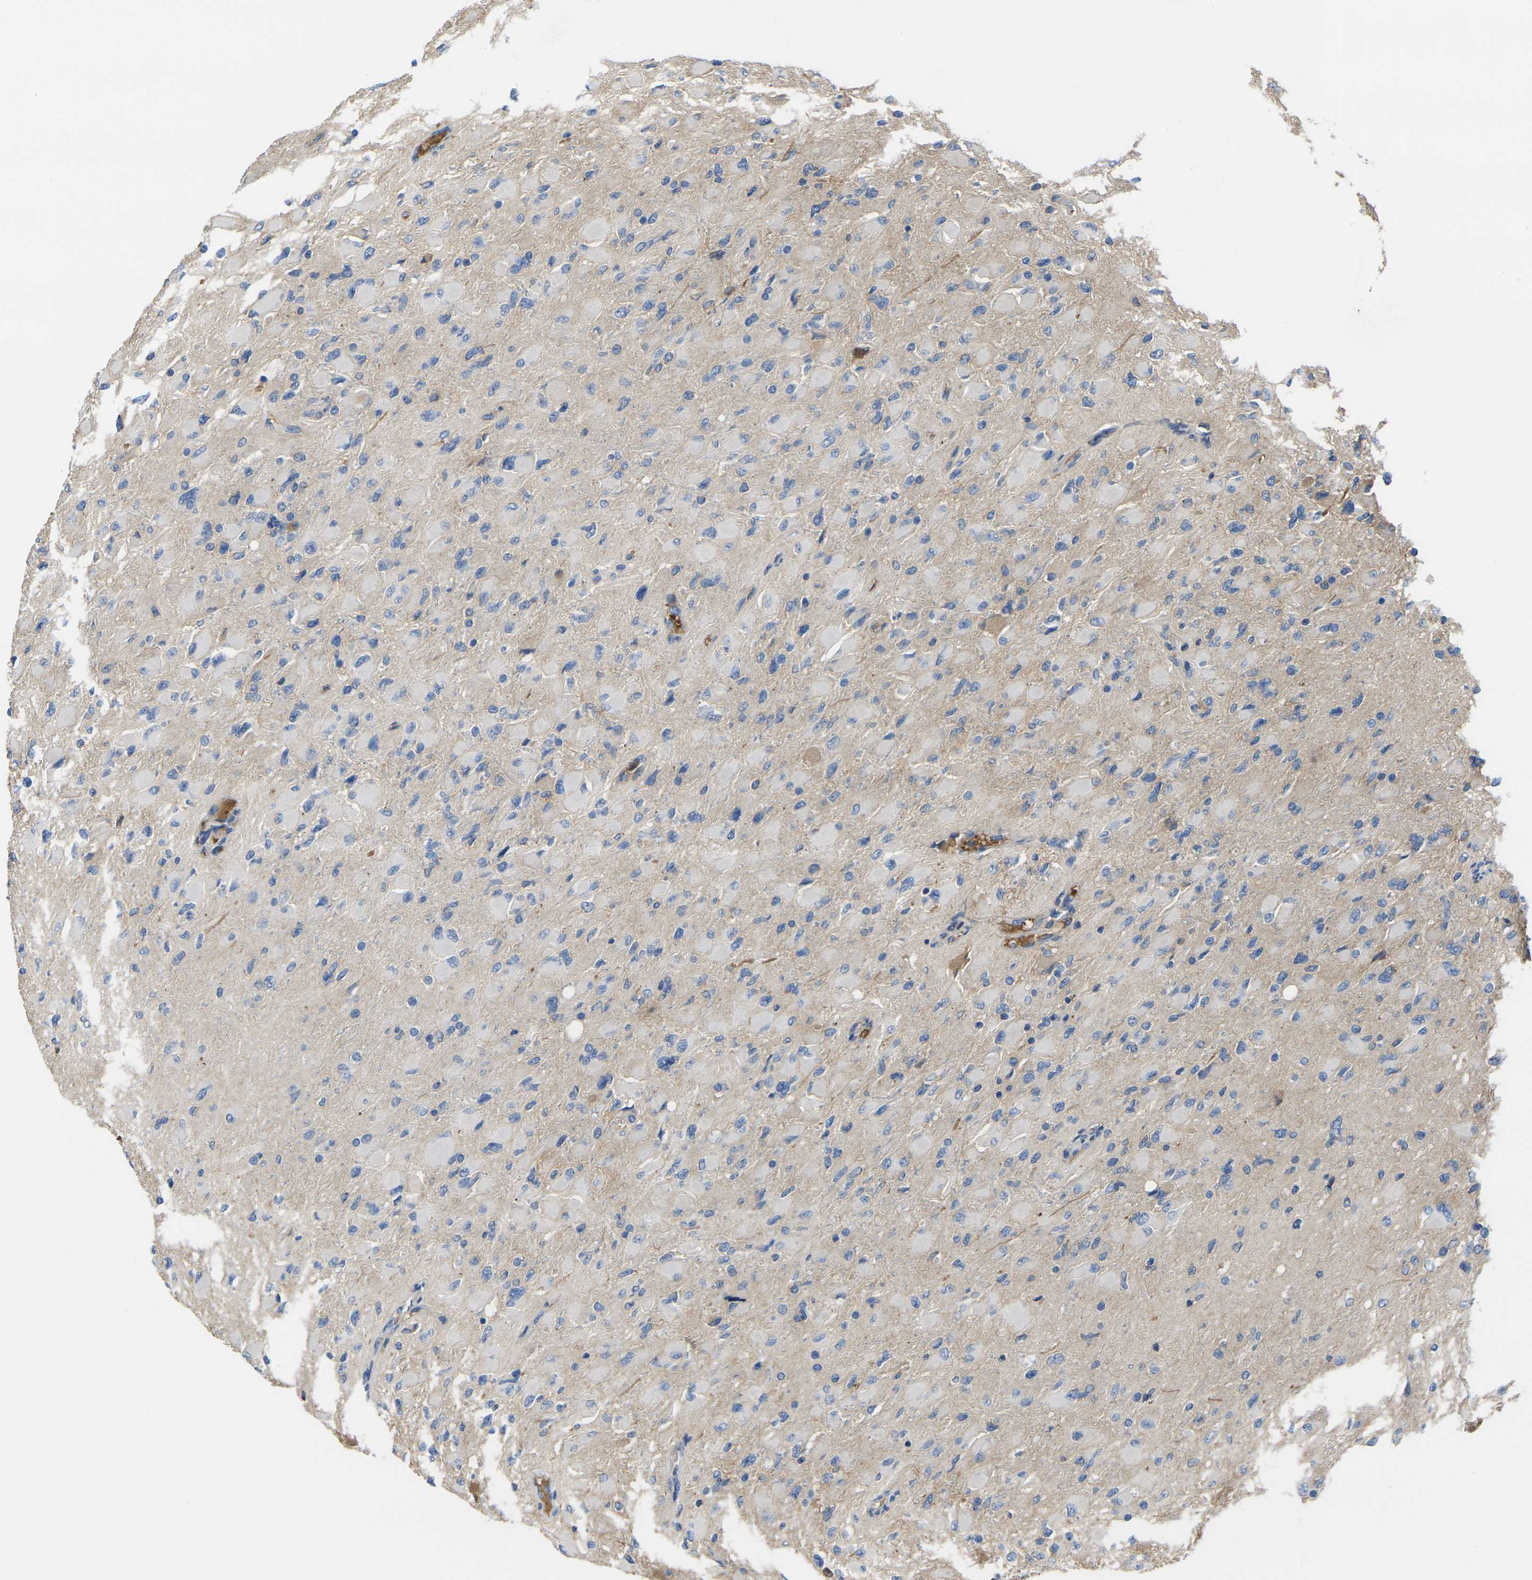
{"staining": {"intensity": "negative", "quantity": "none", "location": "none"}, "tissue": "glioma", "cell_type": "Tumor cells", "image_type": "cancer", "snomed": [{"axis": "morphology", "description": "Glioma, malignant, High grade"}, {"axis": "topography", "description": "Cerebral cortex"}], "caption": "Protein analysis of glioma displays no significant staining in tumor cells.", "gene": "GREM2", "patient": {"sex": "female", "age": 36}}